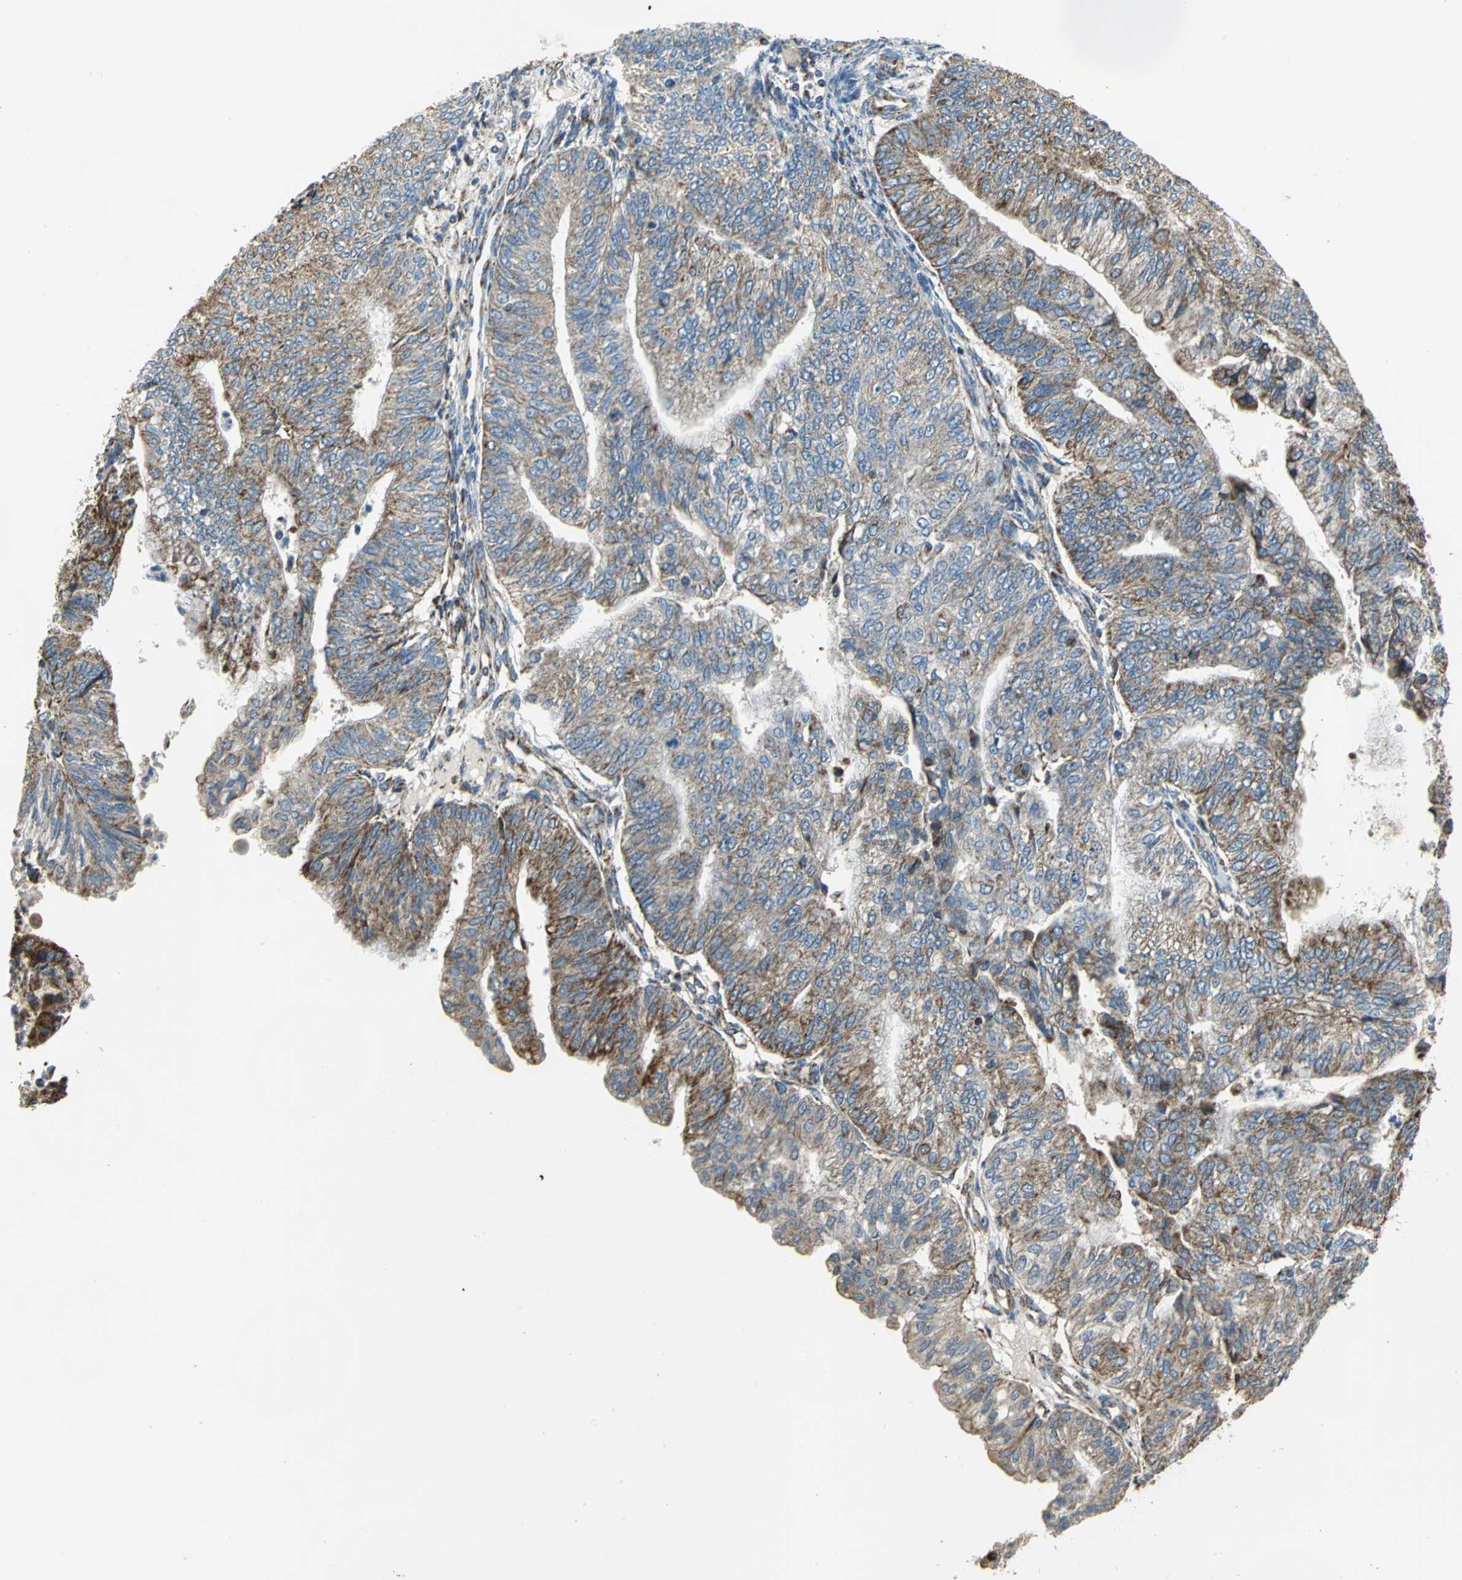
{"staining": {"intensity": "strong", "quantity": "25%-75%", "location": "cytoplasmic/membranous"}, "tissue": "endometrial cancer", "cell_type": "Tumor cells", "image_type": "cancer", "snomed": [{"axis": "morphology", "description": "Adenocarcinoma, NOS"}, {"axis": "topography", "description": "Endometrium"}], "caption": "High-magnification brightfield microscopy of endometrial cancer stained with DAB (brown) and counterstained with hematoxylin (blue). tumor cells exhibit strong cytoplasmic/membranous positivity is identified in approximately25%-75% of cells. Using DAB (3,3'-diaminobenzidine) (brown) and hematoxylin (blue) stains, captured at high magnification using brightfield microscopy.", "gene": "NDUFB5", "patient": {"sex": "female", "age": 59}}